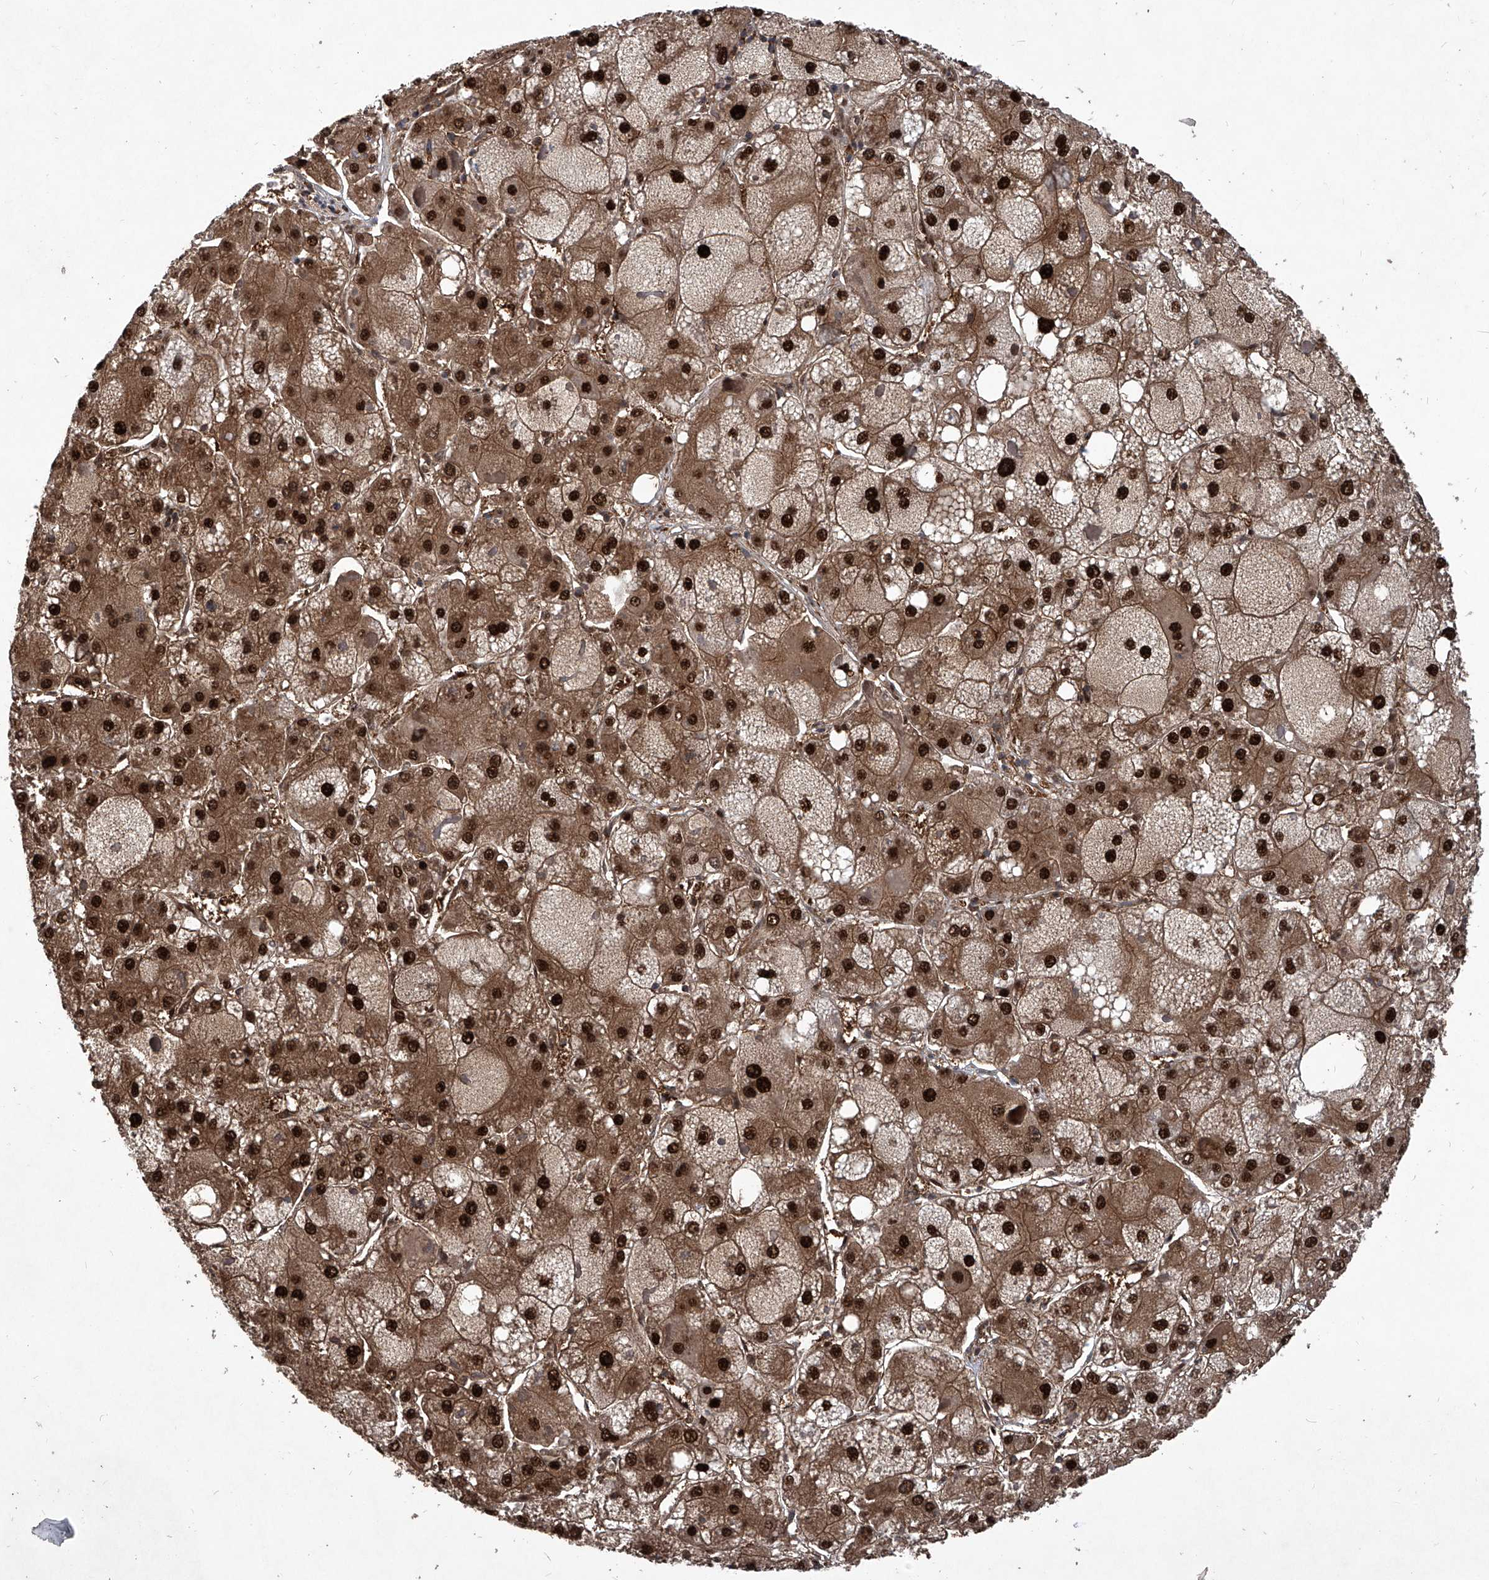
{"staining": {"intensity": "strong", "quantity": ">75%", "location": "cytoplasmic/membranous,nuclear"}, "tissue": "liver cancer", "cell_type": "Tumor cells", "image_type": "cancer", "snomed": [{"axis": "morphology", "description": "Carcinoma, Hepatocellular, NOS"}, {"axis": "topography", "description": "Liver"}], "caption": "IHC histopathology image of neoplastic tissue: human liver hepatocellular carcinoma stained using IHC shows high levels of strong protein expression localized specifically in the cytoplasmic/membranous and nuclear of tumor cells, appearing as a cytoplasmic/membranous and nuclear brown color.", "gene": "PSMB1", "patient": {"sex": "female", "age": 73}}